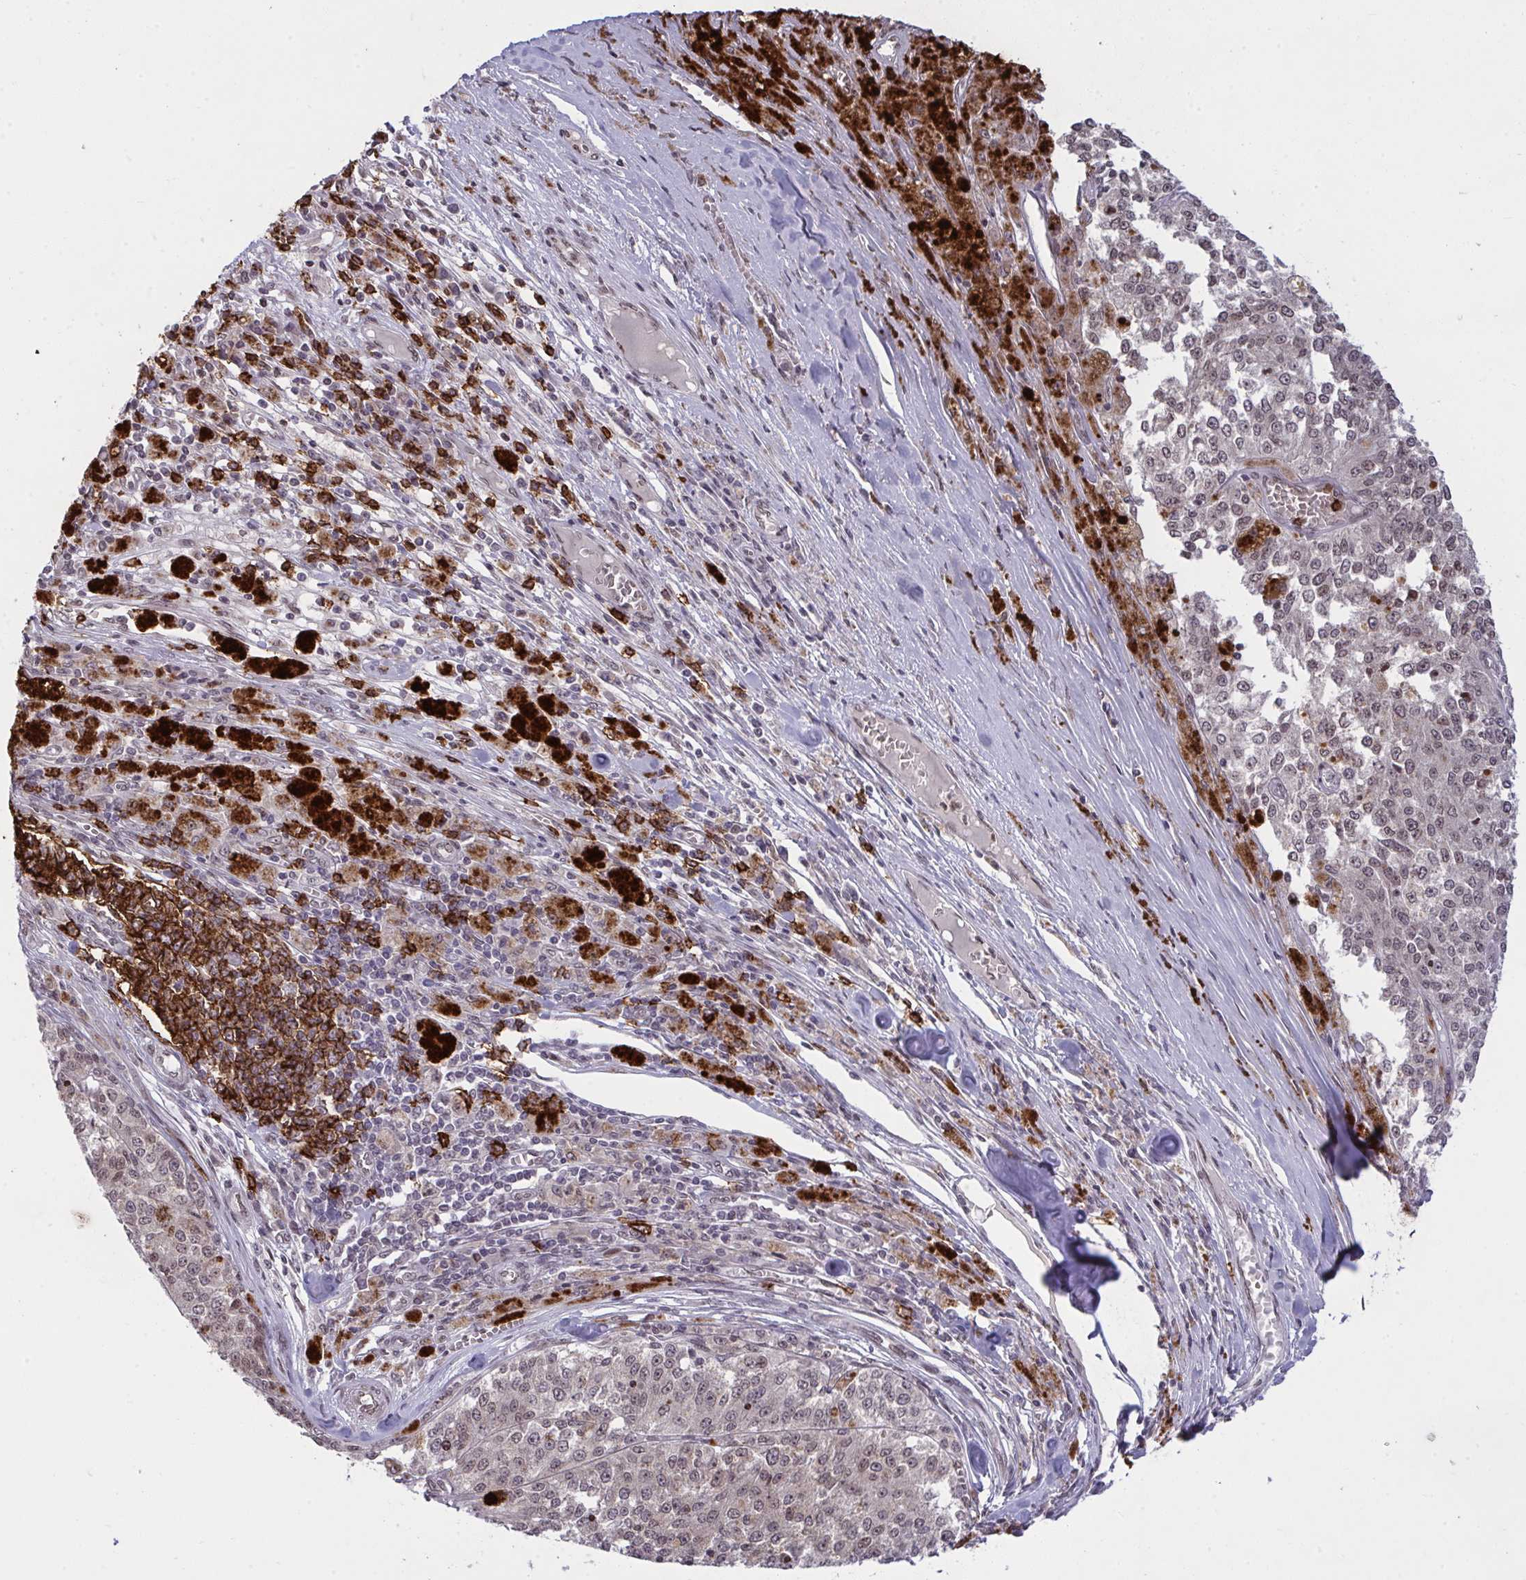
{"staining": {"intensity": "weak", "quantity": "<25%", "location": "nuclear"}, "tissue": "melanoma", "cell_type": "Tumor cells", "image_type": "cancer", "snomed": [{"axis": "morphology", "description": "Malignant melanoma, Metastatic site"}, {"axis": "topography", "description": "Lymph node"}], "caption": "IHC of human melanoma exhibits no expression in tumor cells.", "gene": "UXT", "patient": {"sex": "female", "age": 64}}